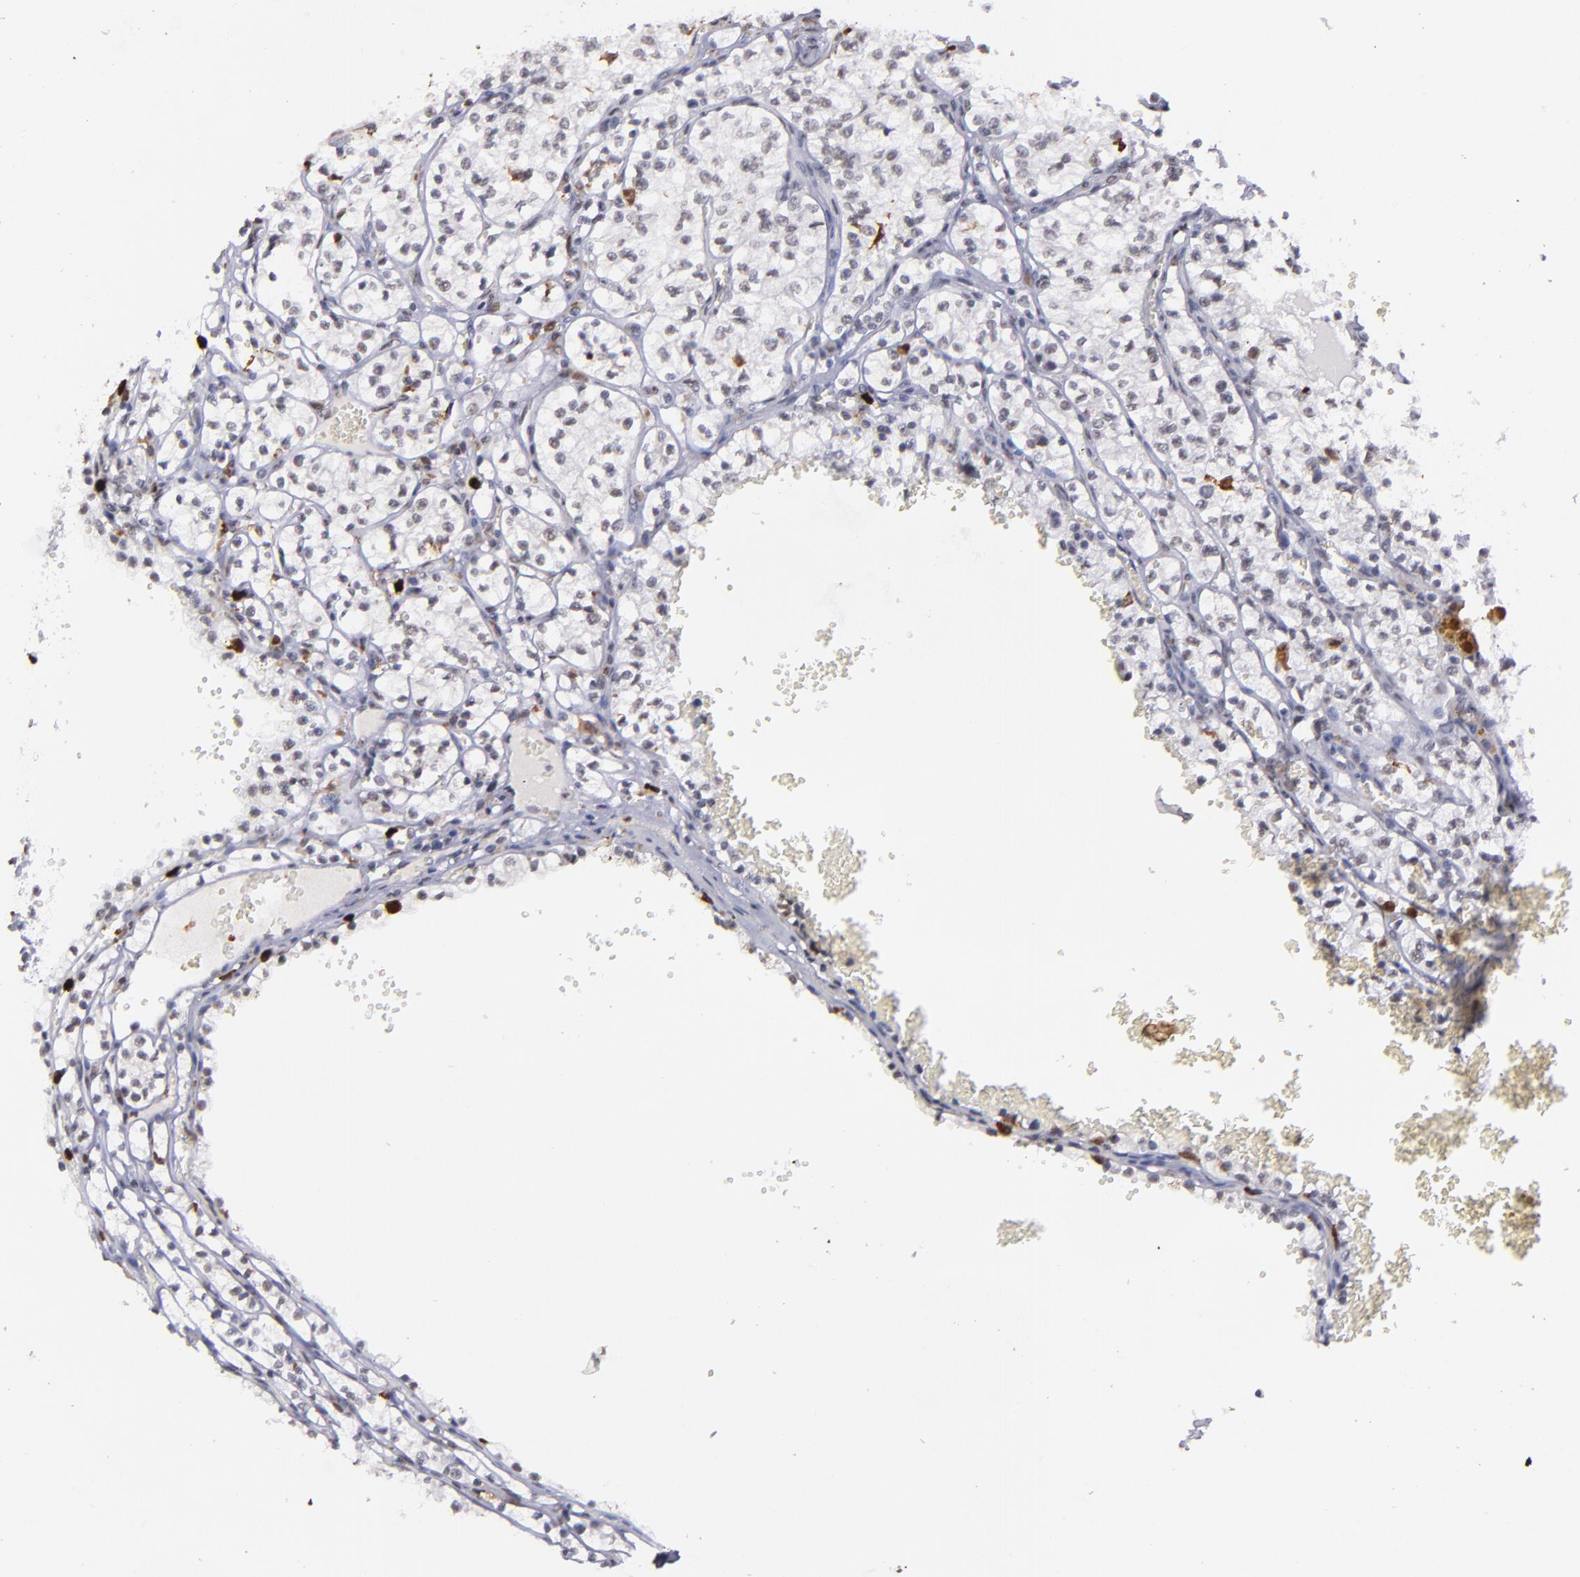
{"staining": {"intensity": "negative", "quantity": "none", "location": "none"}, "tissue": "renal cancer", "cell_type": "Tumor cells", "image_type": "cancer", "snomed": [{"axis": "morphology", "description": "Adenocarcinoma, NOS"}, {"axis": "topography", "description": "Kidney"}], "caption": "Immunohistochemistry (IHC) micrograph of neoplastic tissue: renal cancer stained with DAB (3,3'-diaminobenzidine) reveals no significant protein expression in tumor cells.", "gene": "NCF2", "patient": {"sex": "male", "age": 61}}